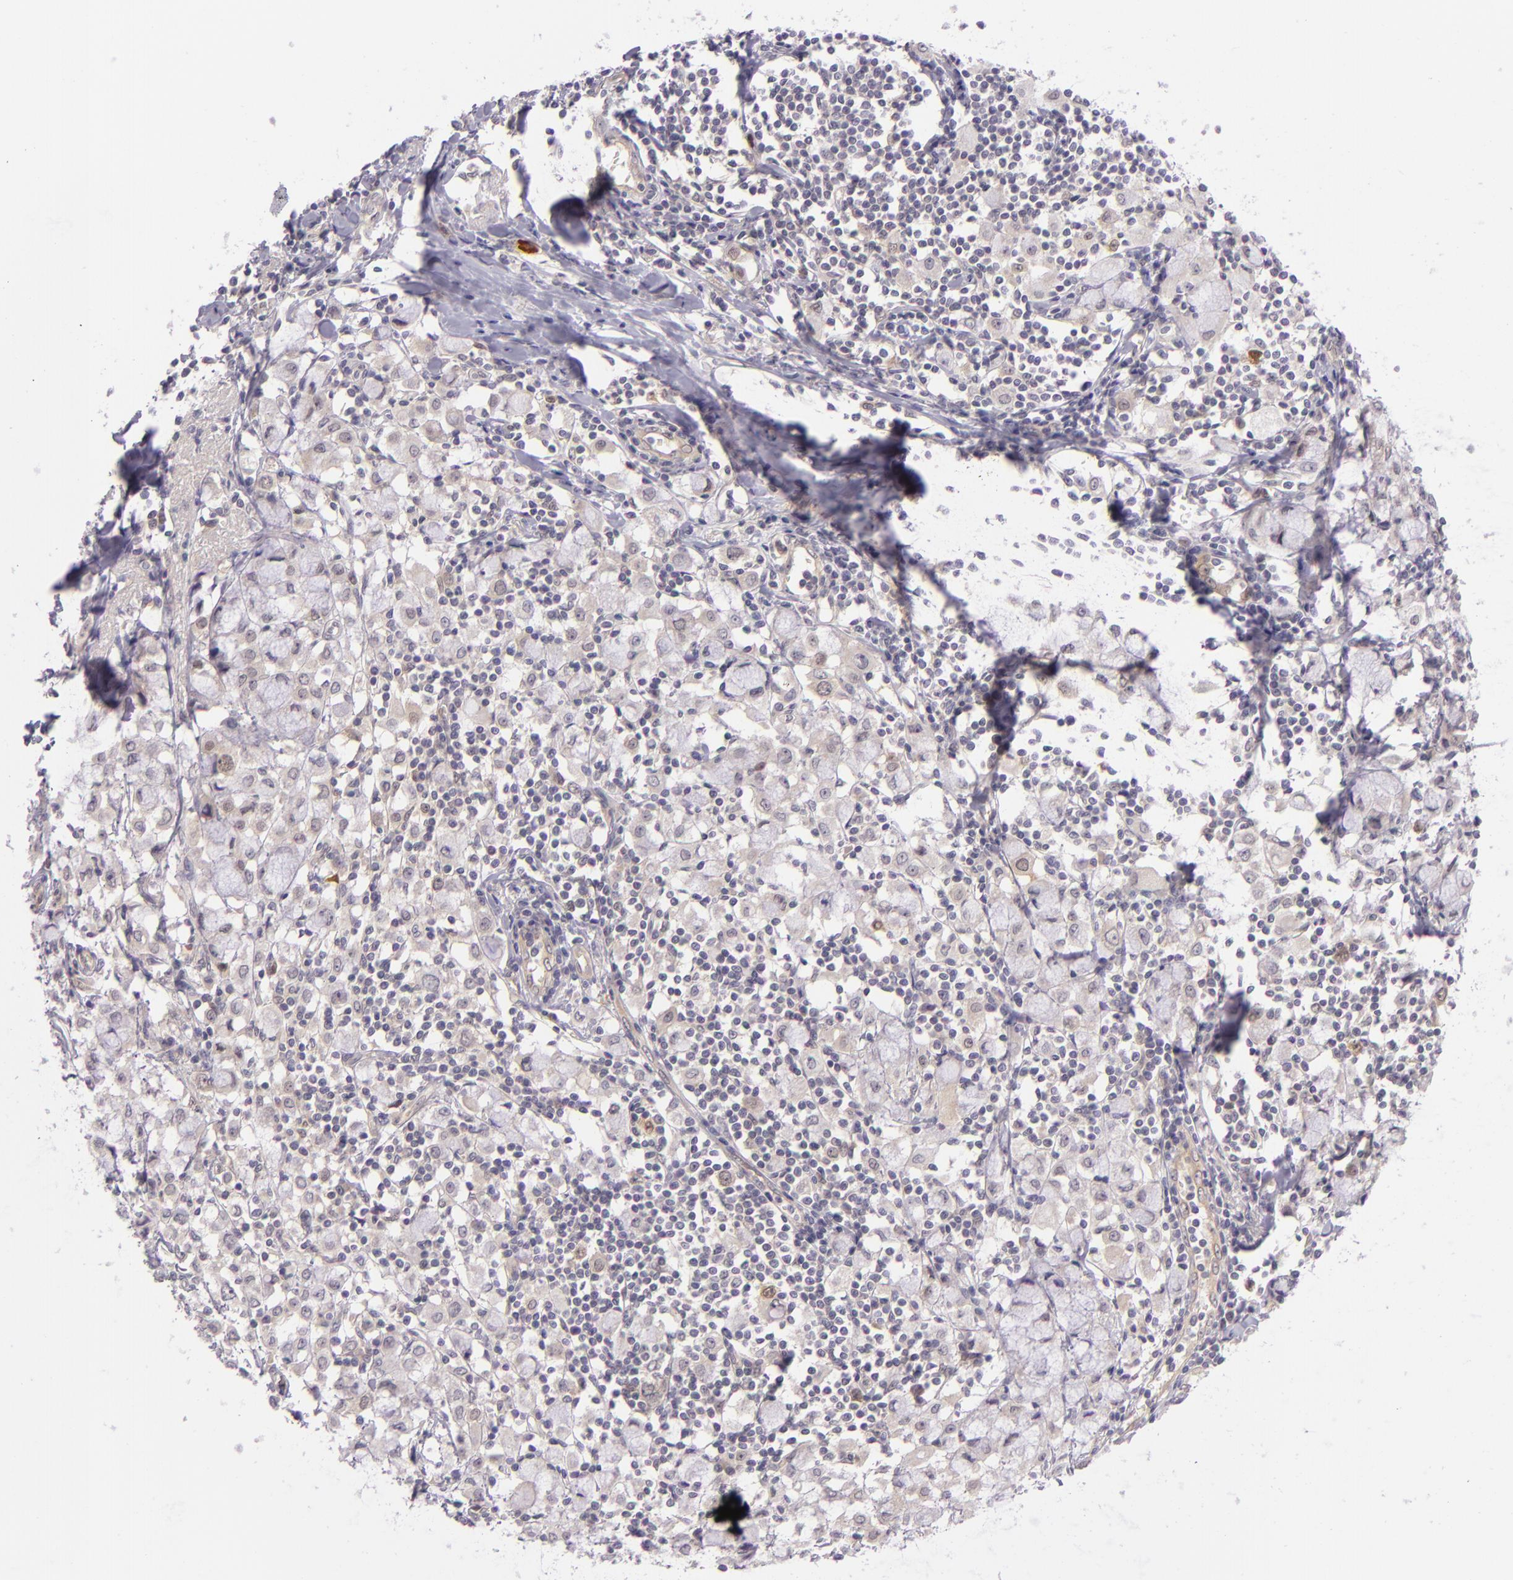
{"staining": {"intensity": "negative", "quantity": "none", "location": "none"}, "tissue": "breast cancer", "cell_type": "Tumor cells", "image_type": "cancer", "snomed": [{"axis": "morphology", "description": "Lobular carcinoma"}, {"axis": "topography", "description": "Breast"}], "caption": "Immunohistochemistry histopathology image of human breast cancer (lobular carcinoma) stained for a protein (brown), which exhibits no positivity in tumor cells.", "gene": "CSE1L", "patient": {"sex": "female", "age": 85}}